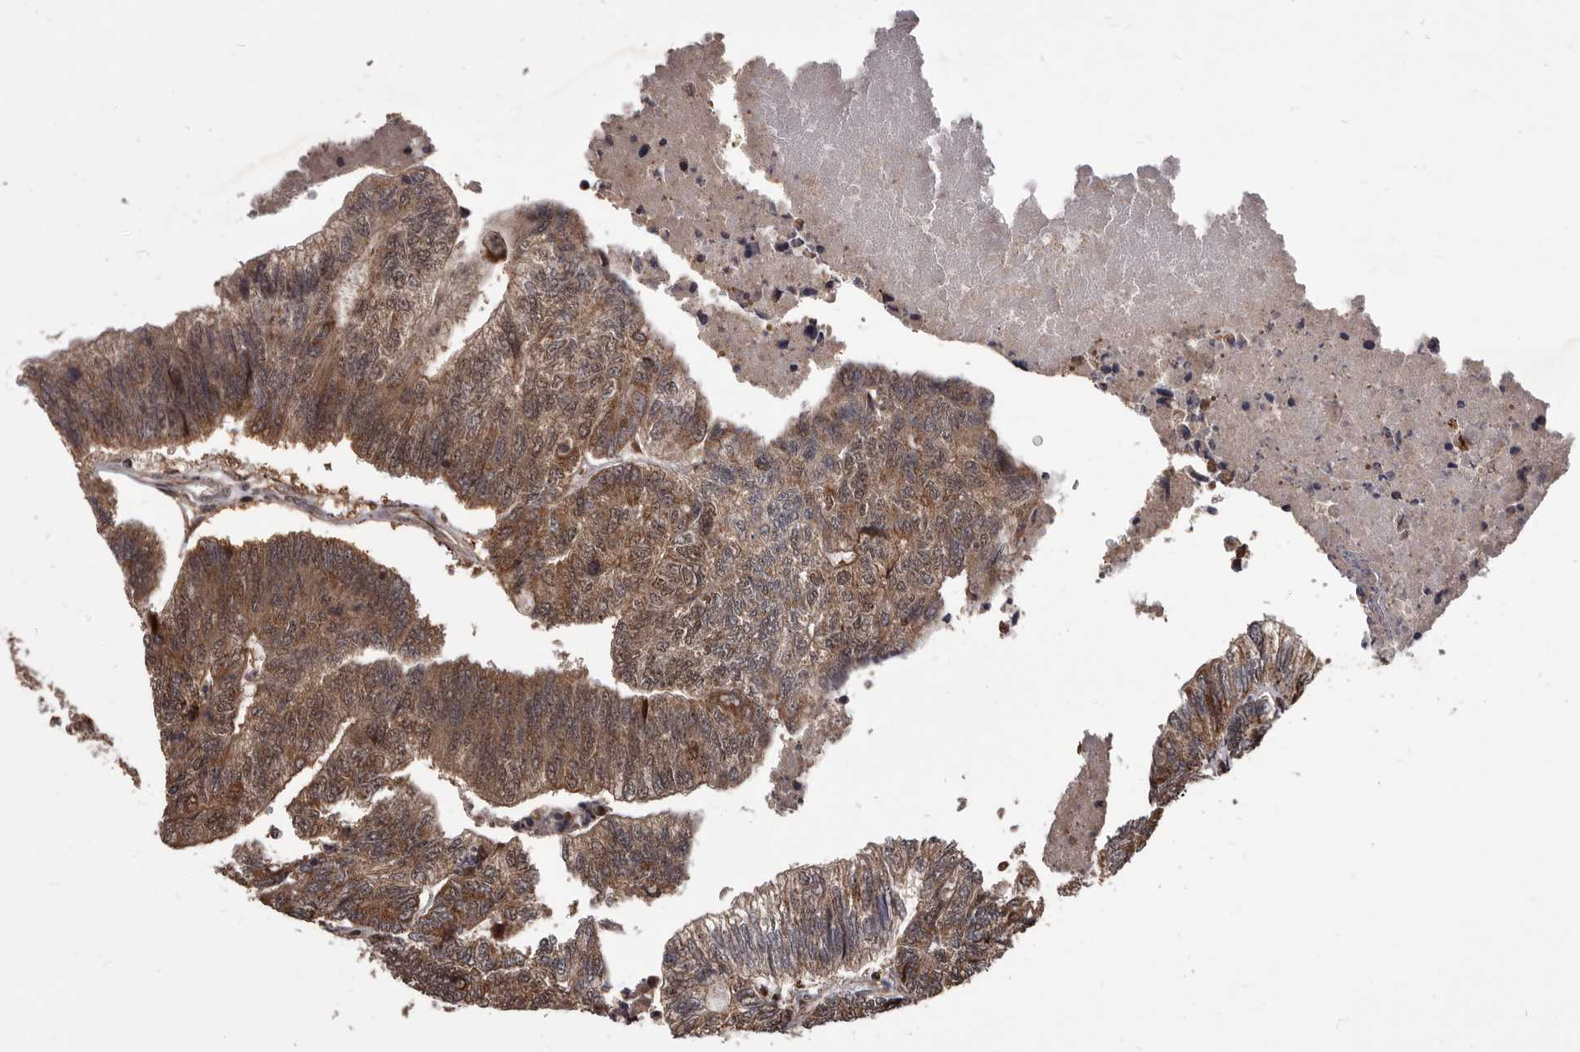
{"staining": {"intensity": "moderate", "quantity": ">75%", "location": "cytoplasmic/membranous,nuclear"}, "tissue": "colorectal cancer", "cell_type": "Tumor cells", "image_type": "cancer", "snomed": [{"axis": "morphology", "description": "Adenocarcinoma, NOS"}, {"axis": "topography", "description": "Colon"}], "caption": "Human colorectal adenocarcinoma stained with a brown dye shows moderate cytoplasmic/membranous and nuclear positive expression in approximately >75% of tumor cells.", "gene": "MAP3K14", "patient": {"sex": "female", "age": 67}}